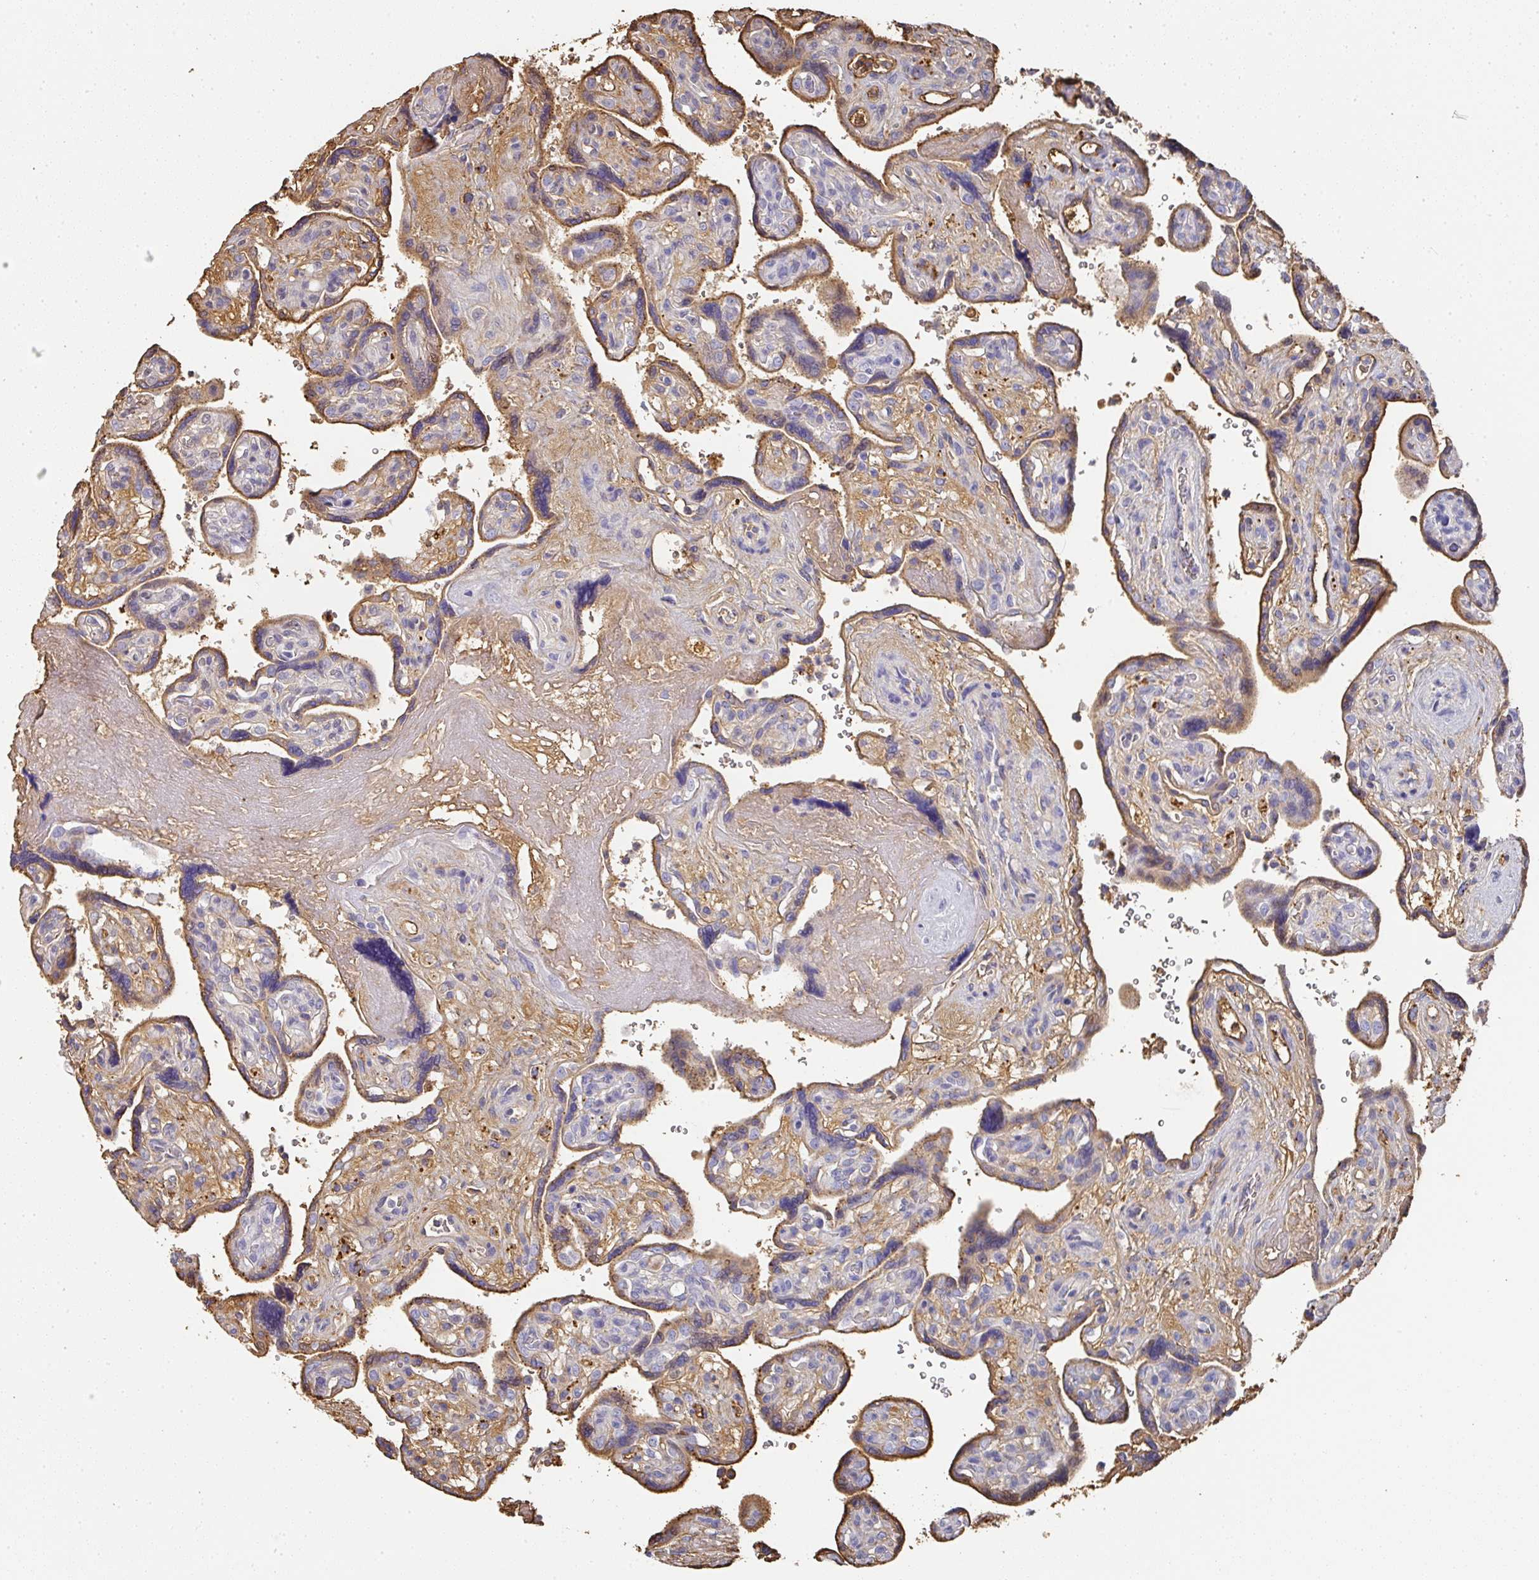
{"staining": {"intensity": "negative", "quantity": "none", "location": "none"}, "tissue": "placenta", "cell_type": "Decidual cells", "image_type": "normal", "snomed": [{"axis": "morphology", "description": "Normal tissue, NOS"}, {"axis": "topography", "description": "Placenta"}], "caption": "This is a image of immunohistochemistry staining of unremarkable placenta, which shows no positivity in decidual cells.", "gene": "ALB", "patient": {"sex": "female", "age": 39}}